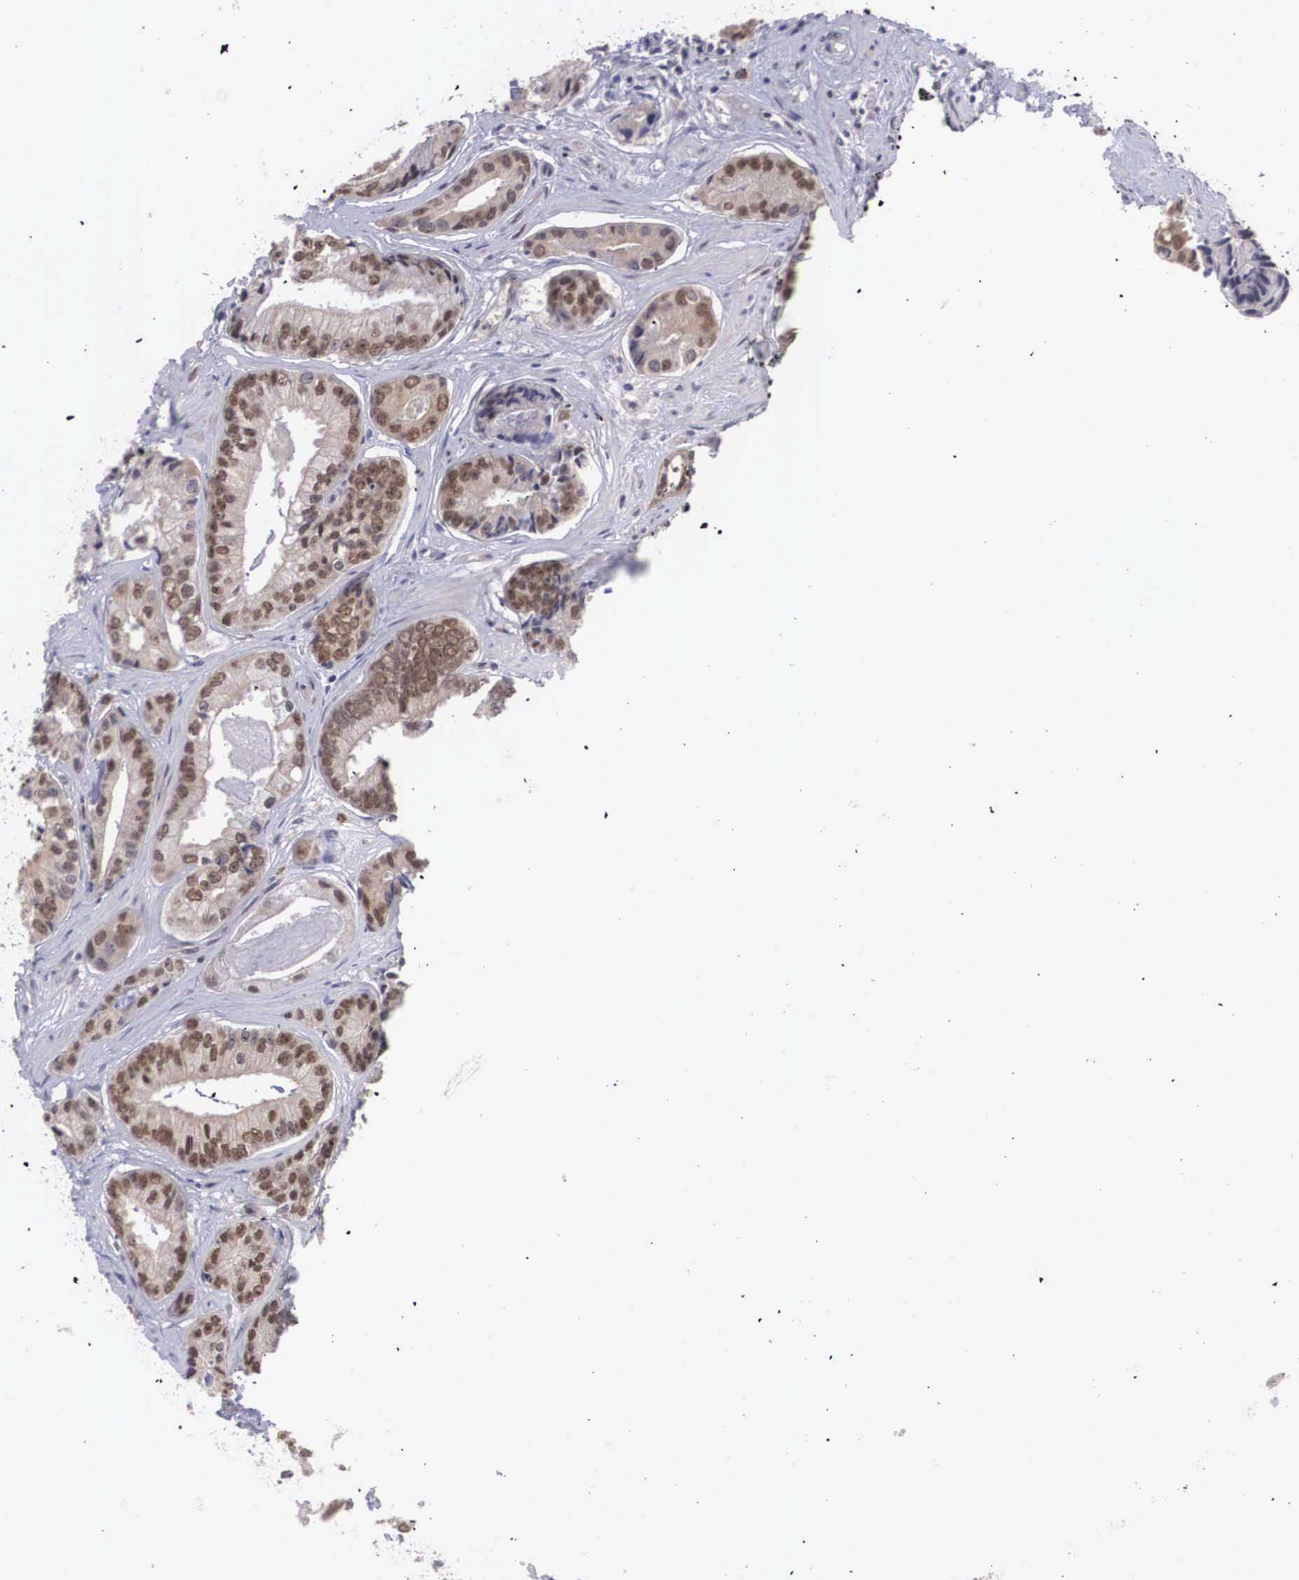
{"staining": {"intensity": "moderate", "quantity": ">75%", "location": "cytoplasmic/membranous,nuclear"}, "tissue": "prostate cancer", "cell_type": "Tumor cells", "image_type": "cancer", "snomed": [{"axis": "morphology", "description": "Adenocarcinoma, High grade"}, {"axis": "topography", "description": "Prostate"}], "caption": "IHC of prostate adenocarcinoma (high-grade) exhibits medium levels of moderate cytoplasmic/membranous and nuclear positivity in about >75% of tumor cells.", "gene": "NINL", "patient": {"sex": "male", "age": 56}}